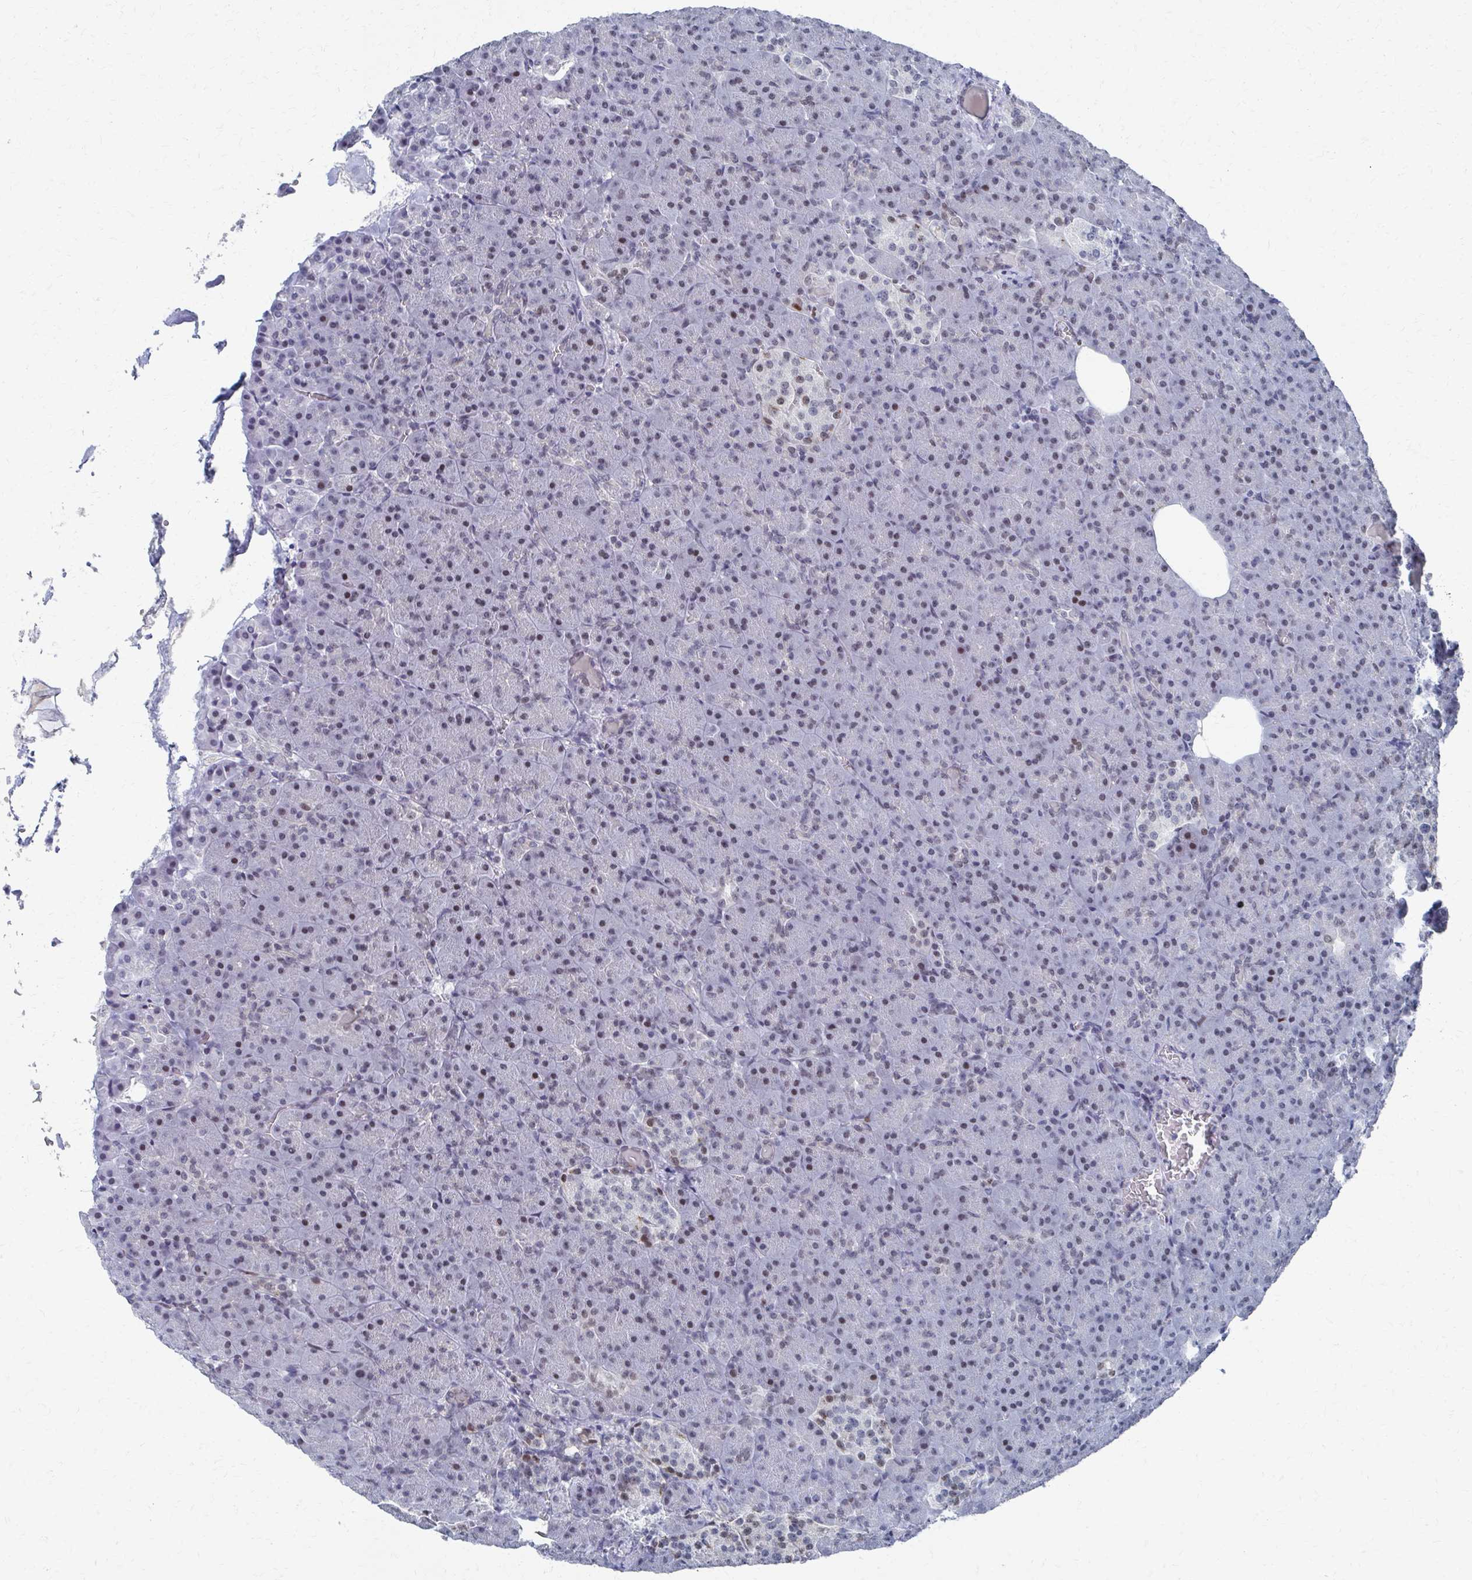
{"staining": {"intensity": "moderate", "quantity": "25%-75%", "location": "nuclear"}, "tissue": "pancreas", "cell_type": "Exocrine glandular cells", "image_type": "normal", "snomed": [{"axis": "morphology", "description": "Normal tissue, NOS"}, {"axis": "topography", "description": "Pancreas"}], "caption": "Protein expression analysis of unremarkable human pancreas reveals moderate nuclear staining in approximately 25%-75% of exocrine glandular cells. Using DAB (3,3'-diaminobenzidine) (brown) and hematoxylin (blue) stains, captured at high magnification using brightfield microscopy.", "gene": "CDIN1", "patient": {"sex": "female", "age": 74}}